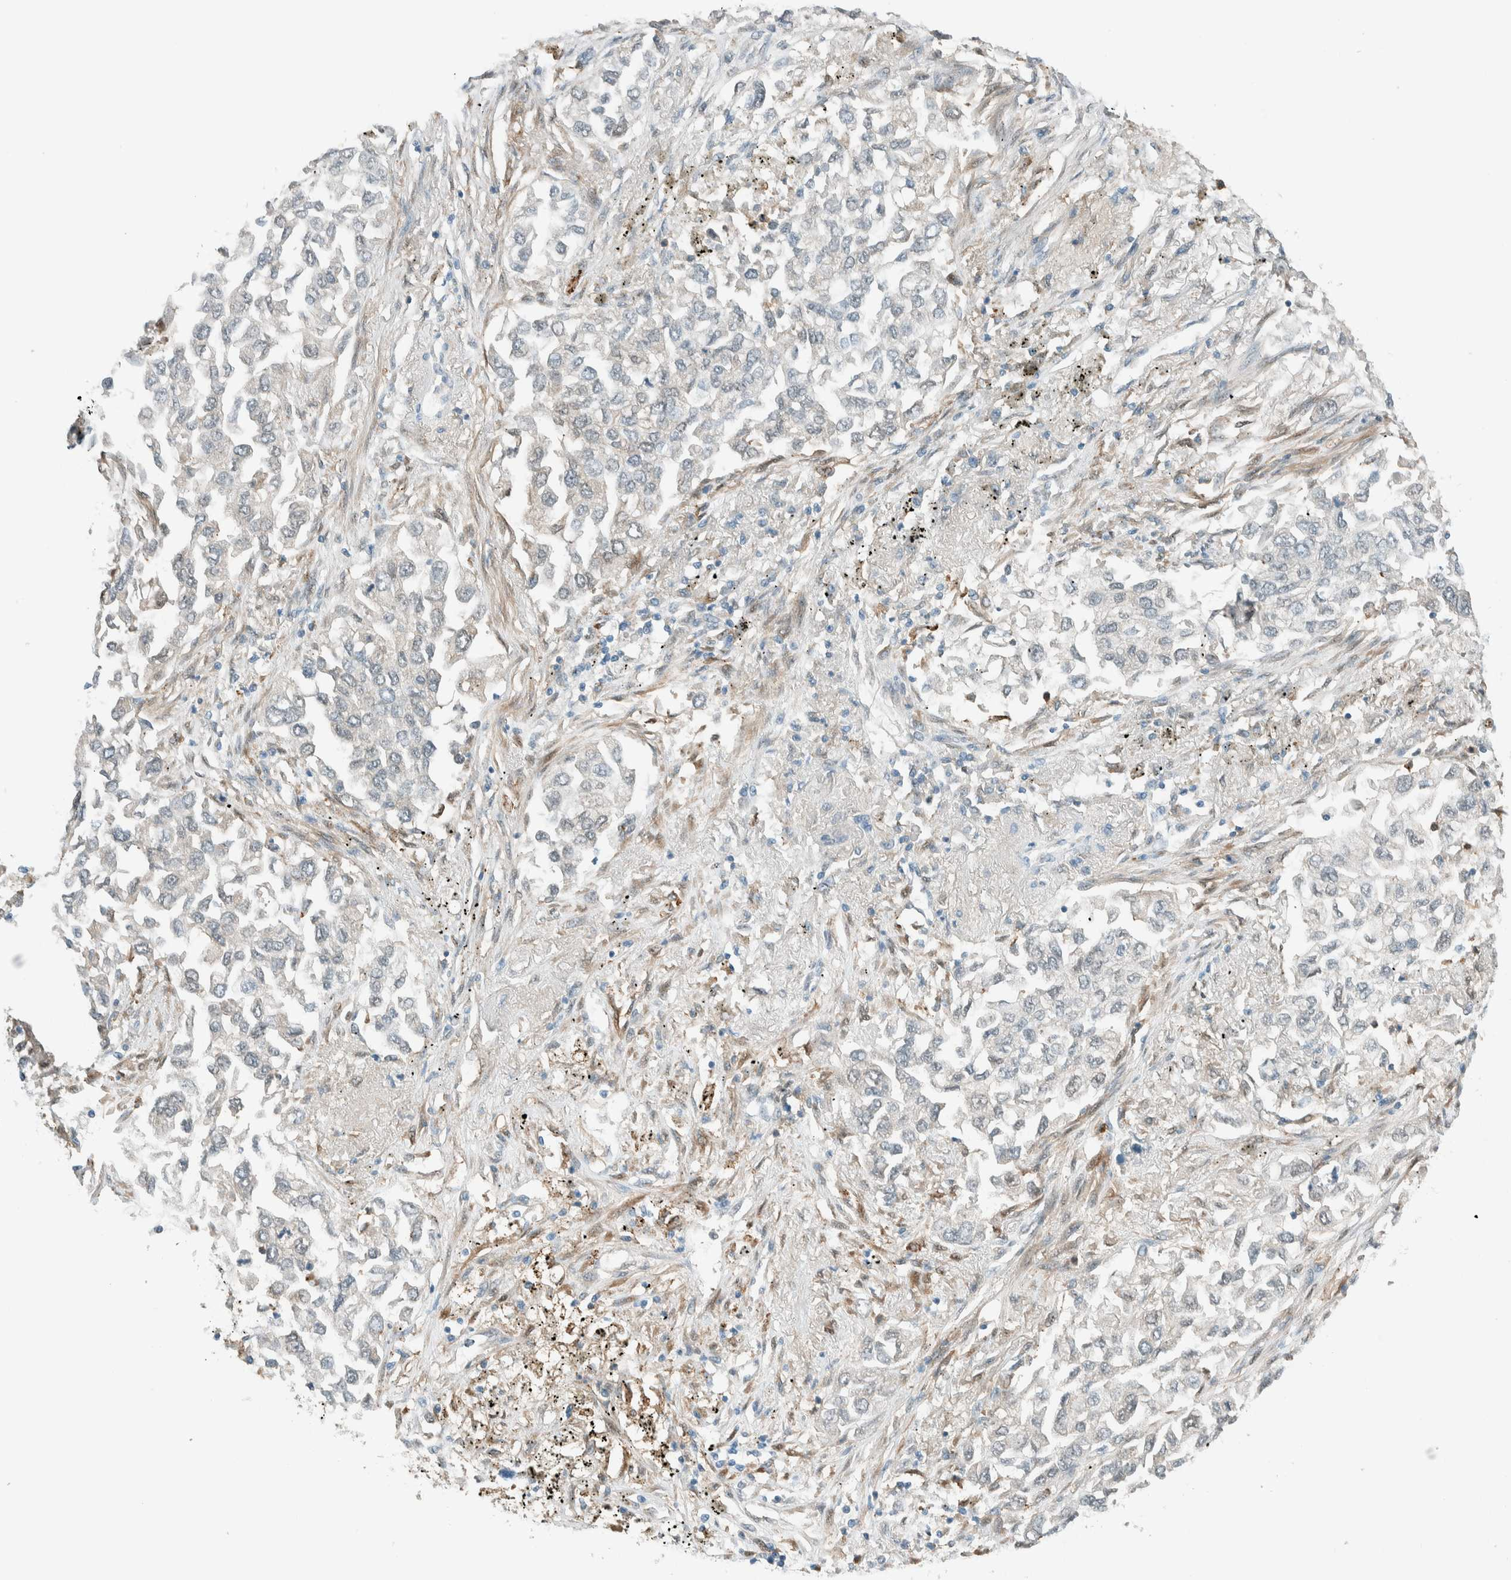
{"staining": {"intensity": "negative", "quantity": "none", "location": "none"}, "tissue": "lung cancer", "cell_type": "Tumor cells", "image_type": "cancer", "snomed": [{"axis": "morphology", "description": "Inflammation, NOS"}, {"axis": "morphology", "description": "Adenocarcinoma, NOS"}, {"axis": "topography", "description": "Lung"}], "caption": "The immunohistochemistry (IHC) histopathology image has no significant expression in tumor cells of lung cancer (adenocarcinoma) tissue.", "gene": "NXN", "patient": {"sex": "male", "age": 63}}